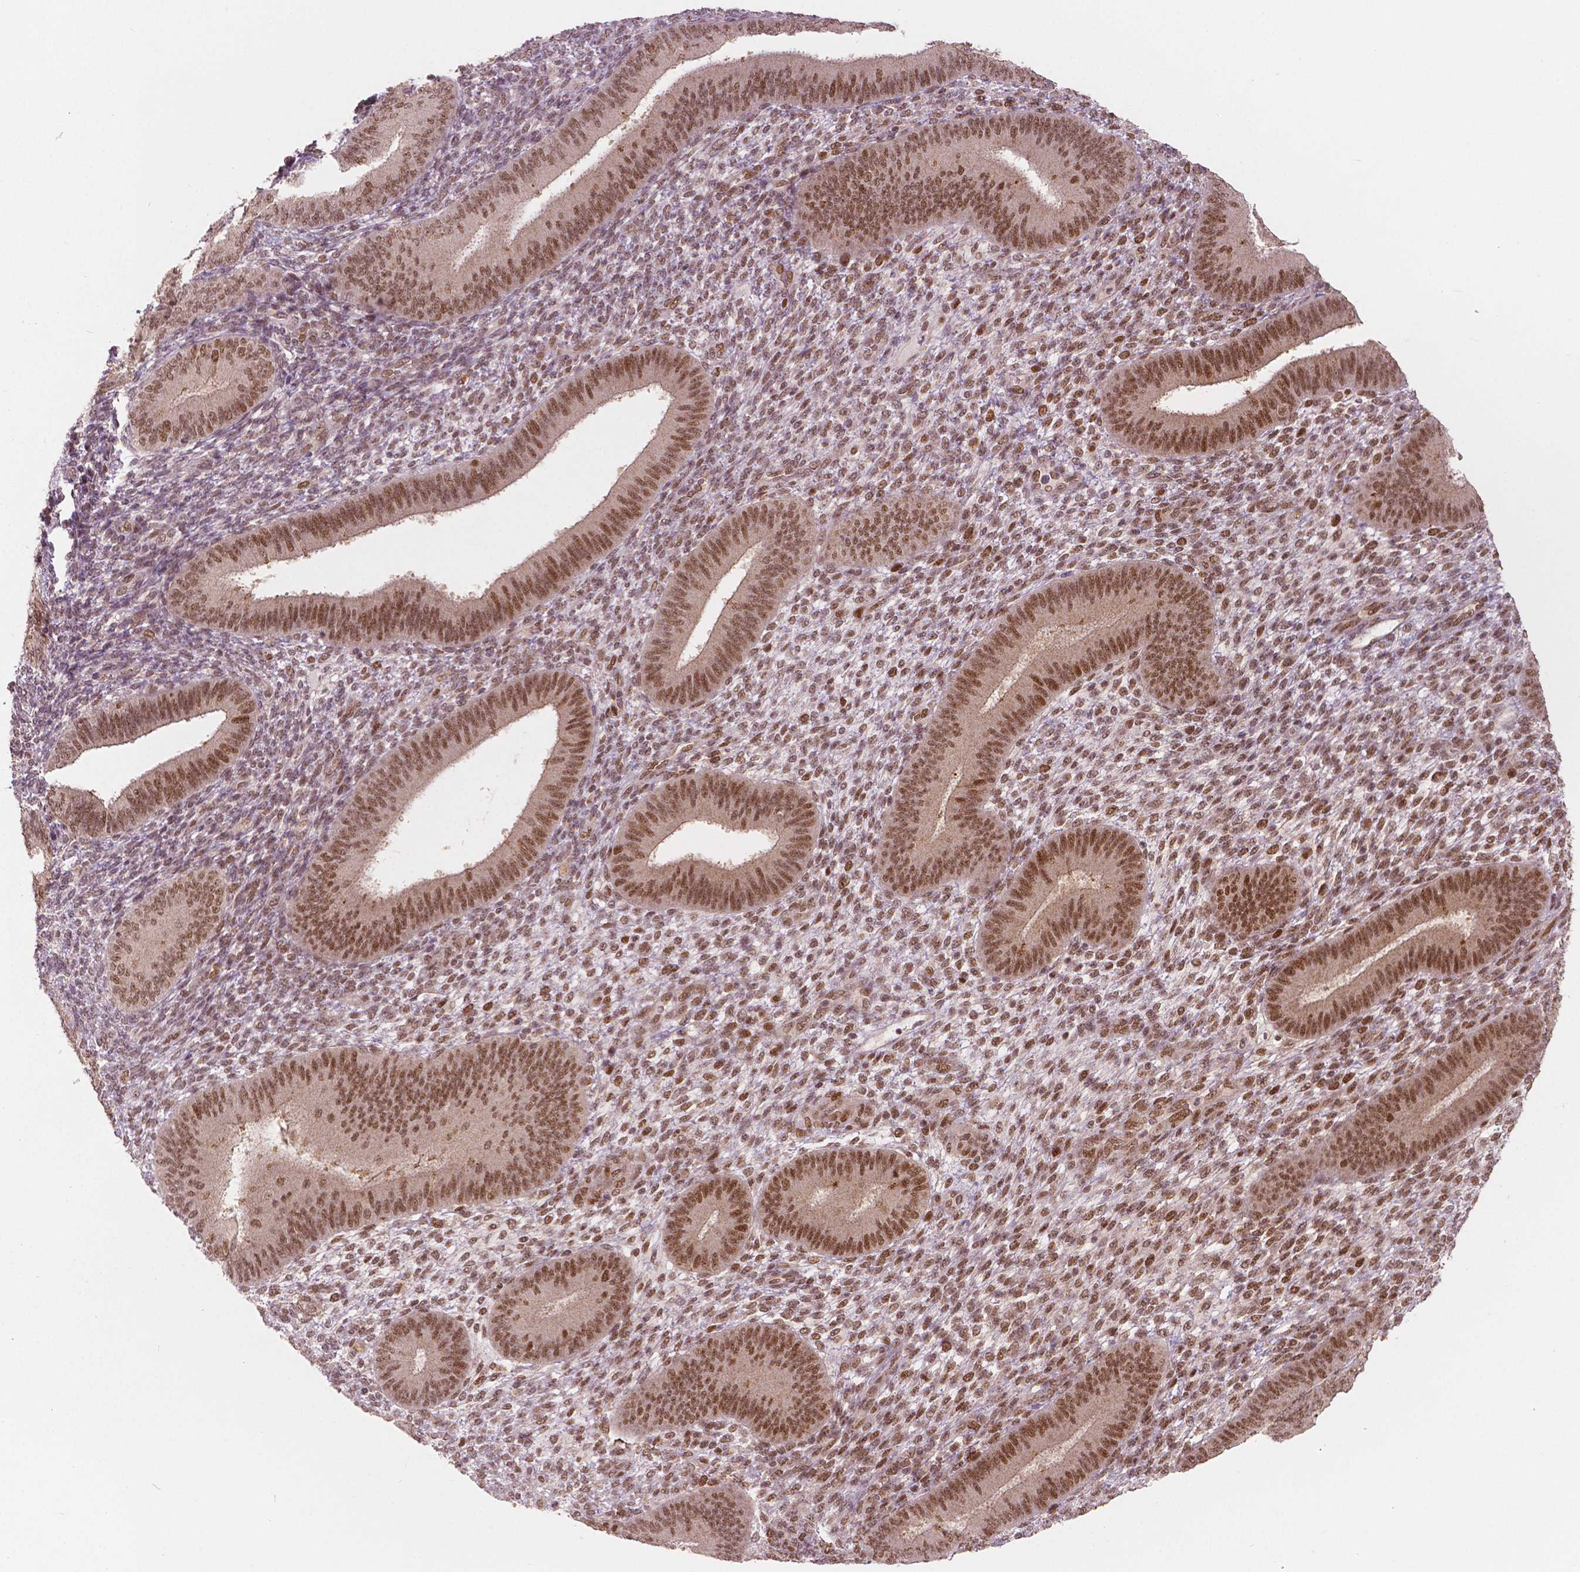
{"staining": {"intensity": "moderate", "quantity": ">75%", "location": "nuclear"}, "tissue": "endometrium", "cell_type": "Cells in endometrial stroma", "image_type": "normal", "snomed": [{"axis": "morphology", "description": "Normal tissue, NOS"}, {"axis": "topography", "description": "Endometrium"}], "caption": "Cells in endometrial stroma display medium levels of moderate nuclear expression in about >75% of cells in normal human endometrium. Immunohistochemistry (ihc) stains the protein in brown and the nuclei are stained blue.", "gene": "NSD2", "patient": {"sex": "female", "age": 39}}